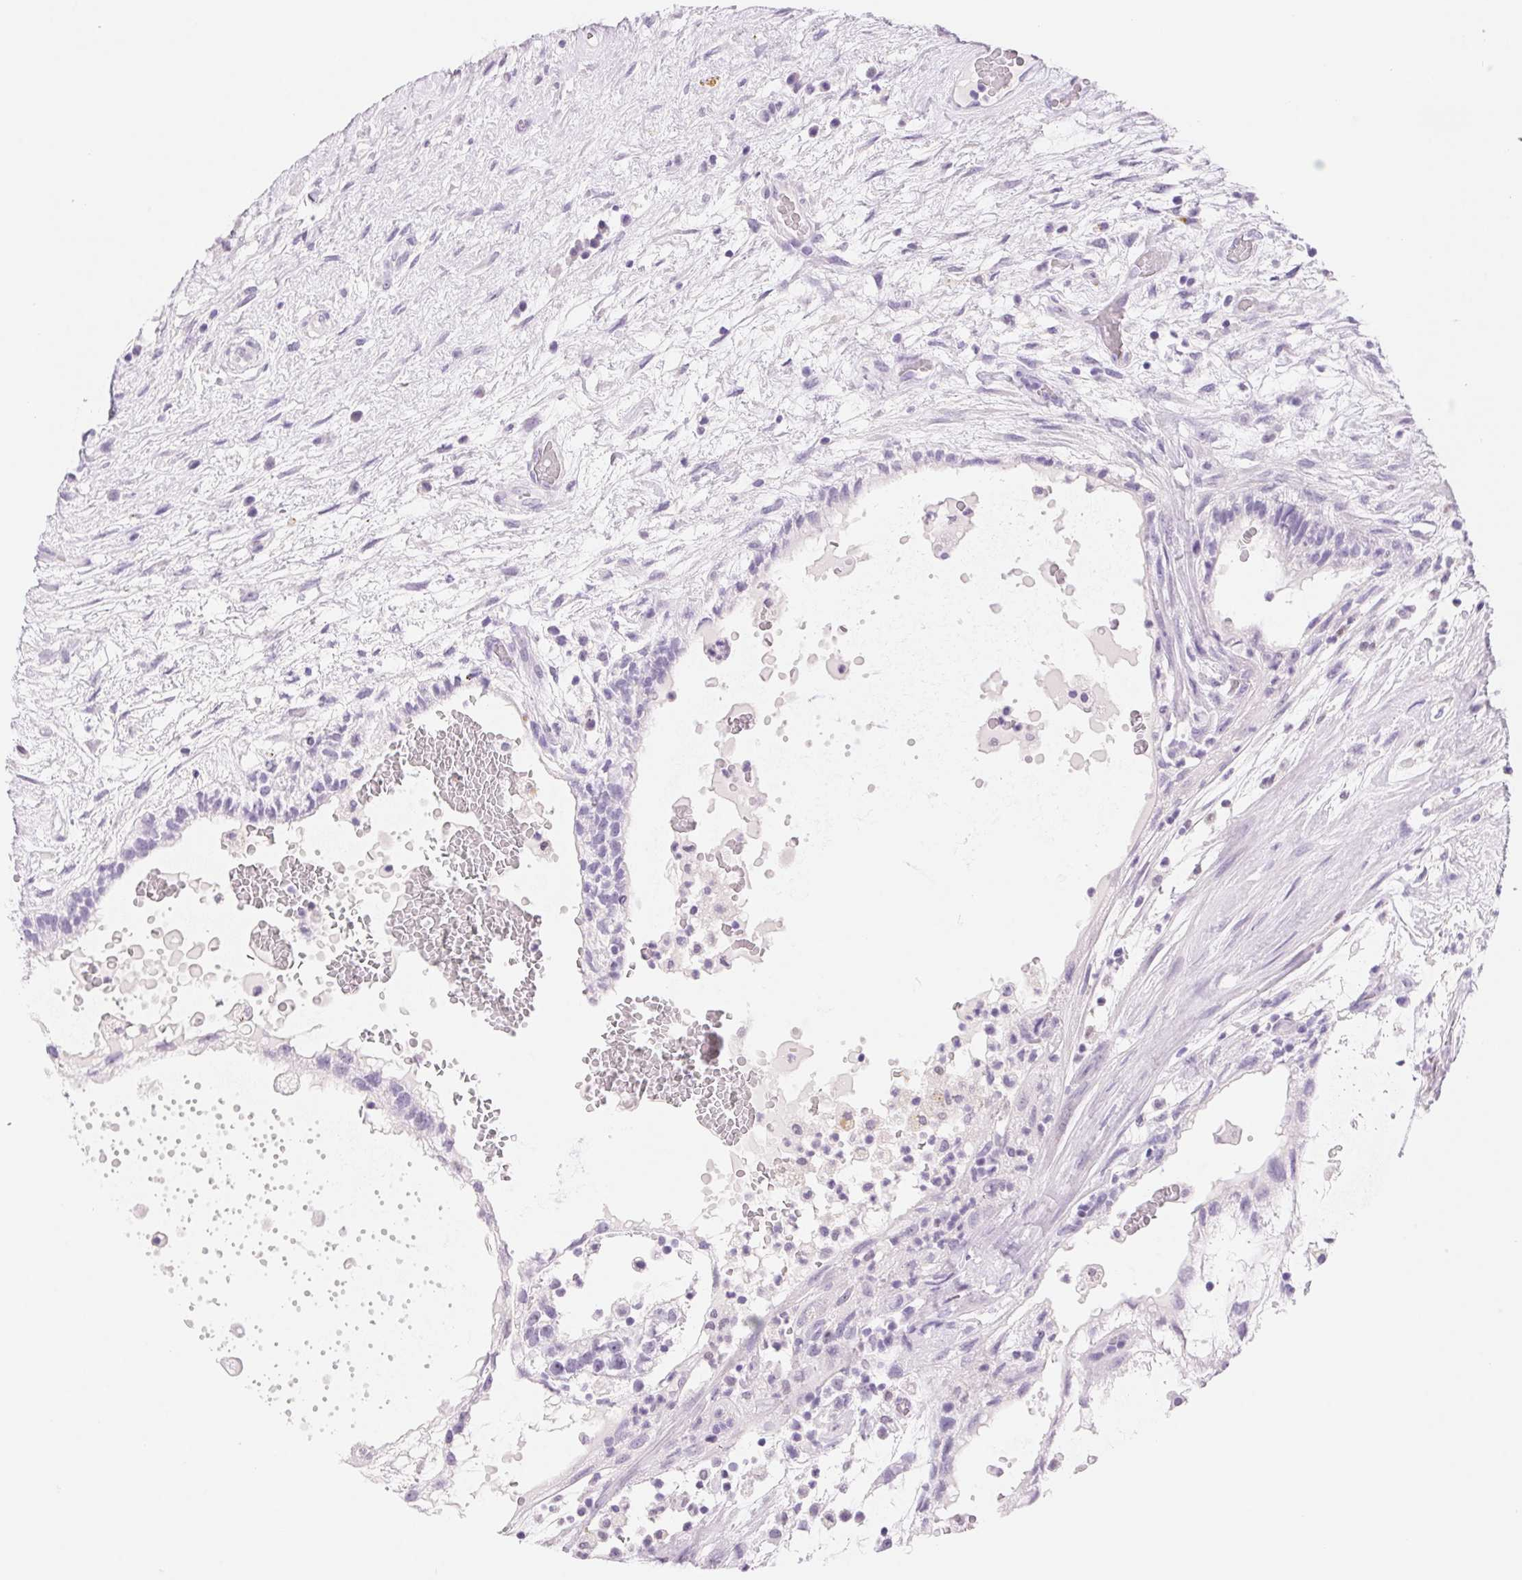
{"staining": {"intensity": "negative", "quantity": "none", "location": "none"}, "tissue": "testis cancer", "cell_type": "Tumor cells", "image_type": "cancer", "snomed": [{"axis": "morphology", "description": "Normal tissue, NOS"}, {"axis": "morphology", "description": "Carcinoma, Embryonal, NOS"}, {"axis": "topography", "description": "Testis"}], "caption": "Immunohistochemistry (IHC) photomicrograph of testis embryonal carcinoma stained for a protein (brown), which reveals no positivity in tumor cells.", "gene": "ASGR2", "patient": {"sex": "male", "age": 32}}